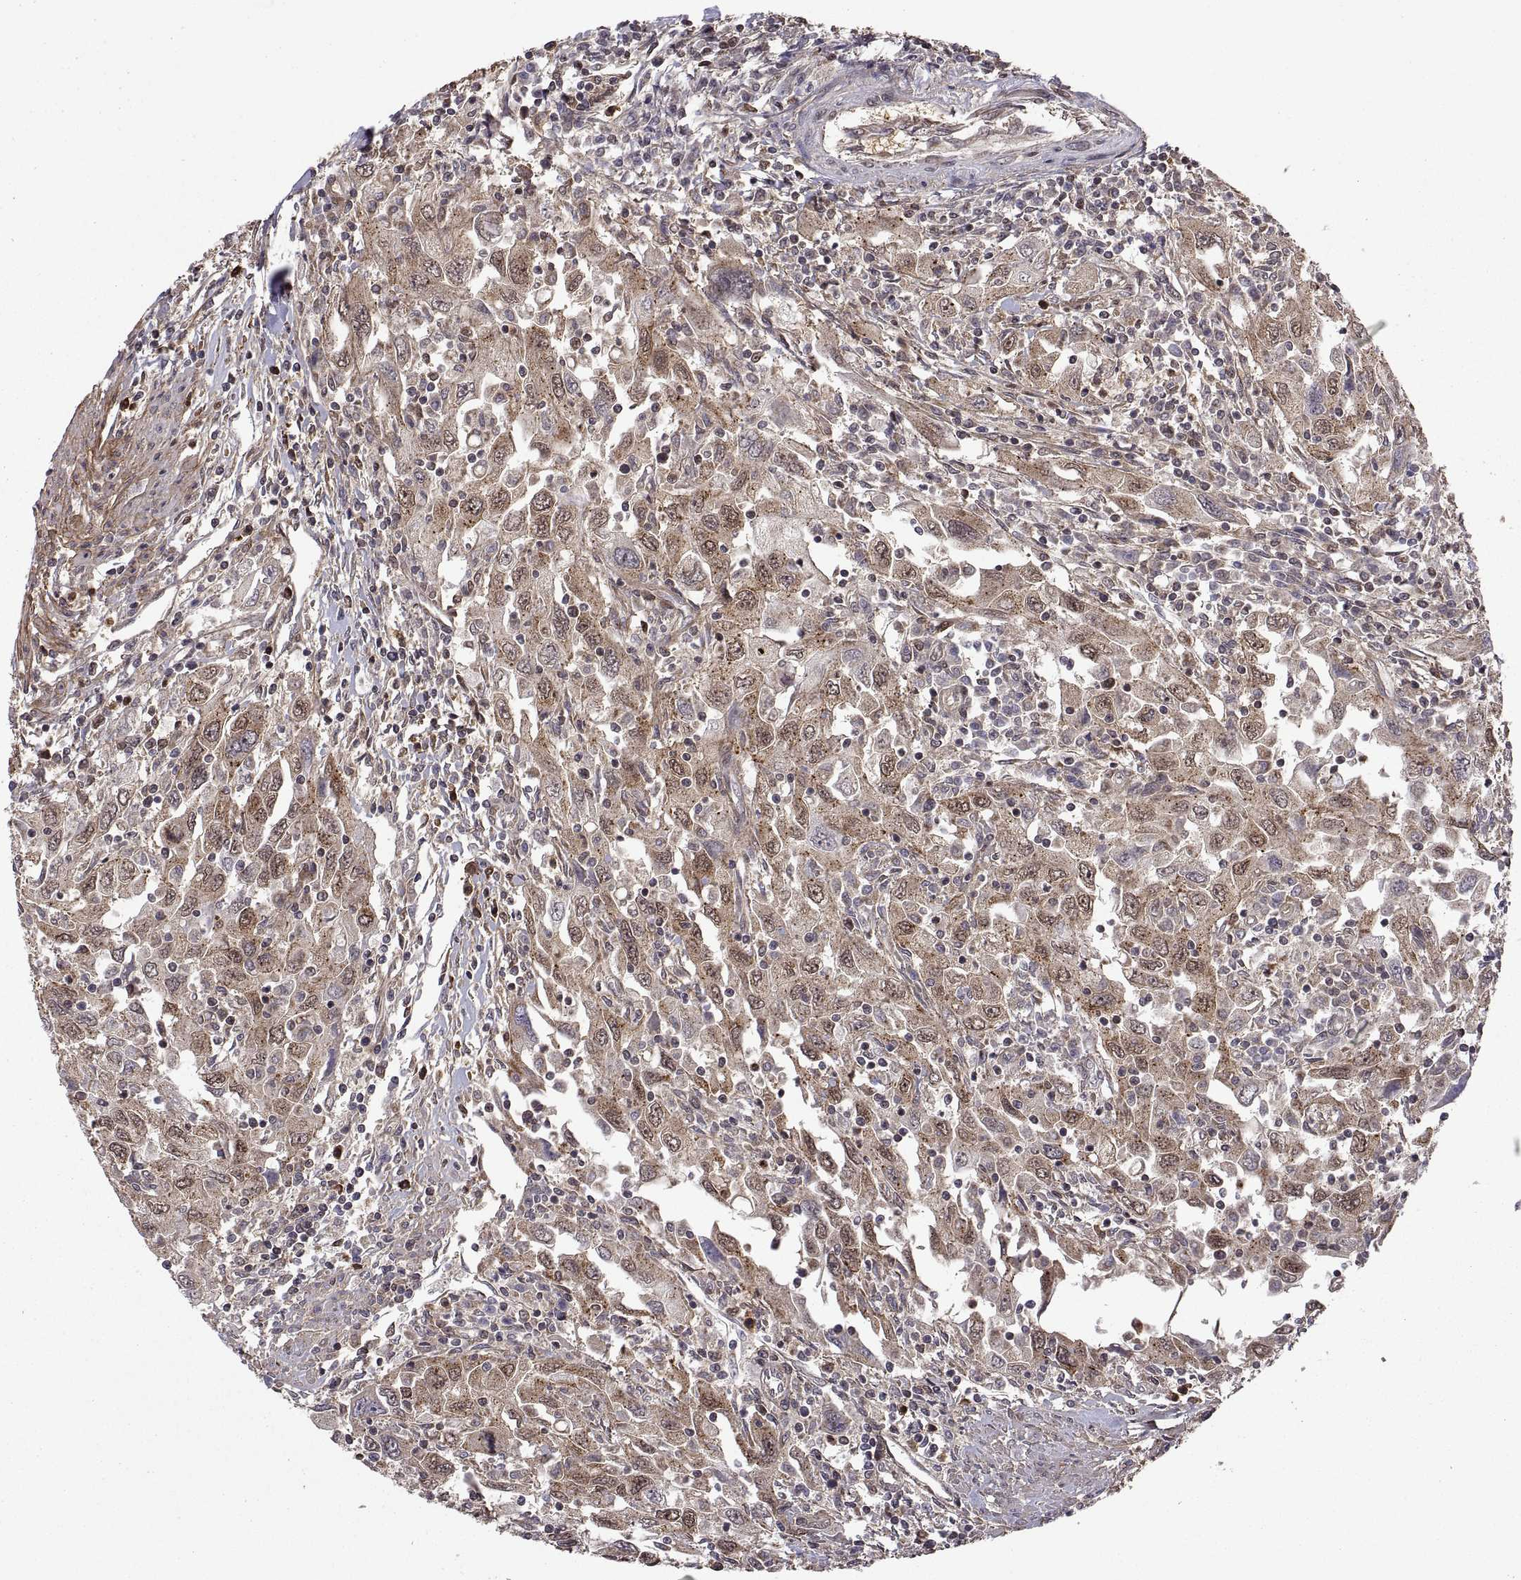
{"staining": {"intensity": "moderate", "quantity": "25%-75%", "location": "cytoplasmic/membranous,nuclear"}, "tissue": "urothelial cancer", "cell_type": "Tumor cells", "image_type": "cancer", "snomed": [{"axis": "morphology", "description": "Urothelial carcinoma, High grade"}, {"axis": "topography", "description": "Urinary bladder"}], "caption": "Human urothelial cancer stained for a protein (brown) reveals moderate cytoplasmic/membranous and nuclear positive expression in about 25%-75% of tumor cells.", "gene": "ZNRF2", "patient": {"sex": "male", "age": 76}}